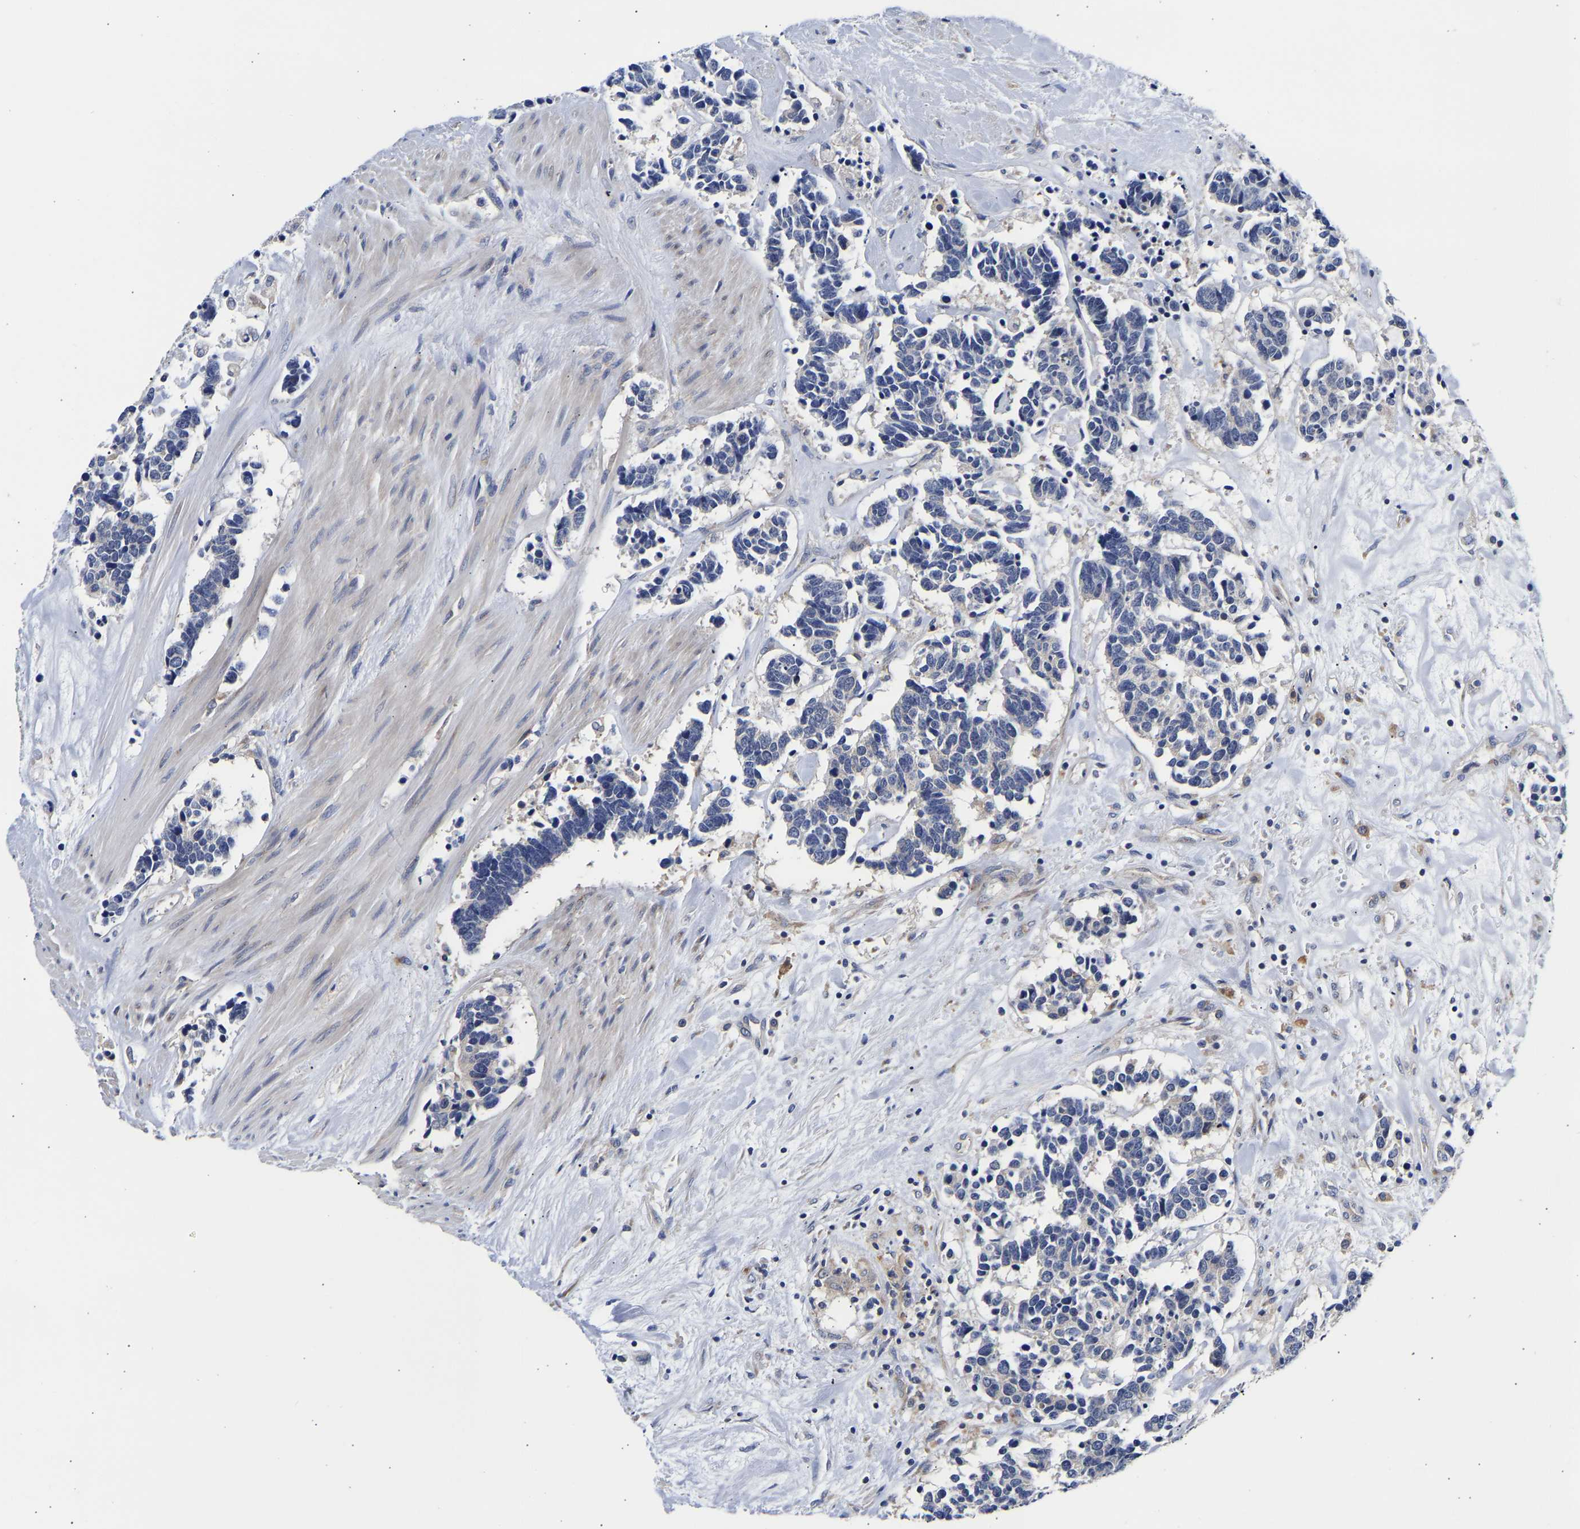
{"staining": {"intensity": "negative", "quantity": "none", "location": "none"}, "tissue": "carcinoid", "cell_type": "Tumor cells", "image_type": "cancer", "snomed": [{"axis": "morphology", "description": "Carcinoma, NOS"}, {"axis": "morphology", "description": "Carcinoid, malignant, NOS"}, {"axis": "topography", "description": "Urinary bladder"}], "caption": "Immunohistochemistry (IHC) photomicrograph of carcinoid stained for a protein (brown), which demonstrates no positivity in tumor cells.", "gene": "CCDC6", "patient": {"sex": "male", "age": 57}}